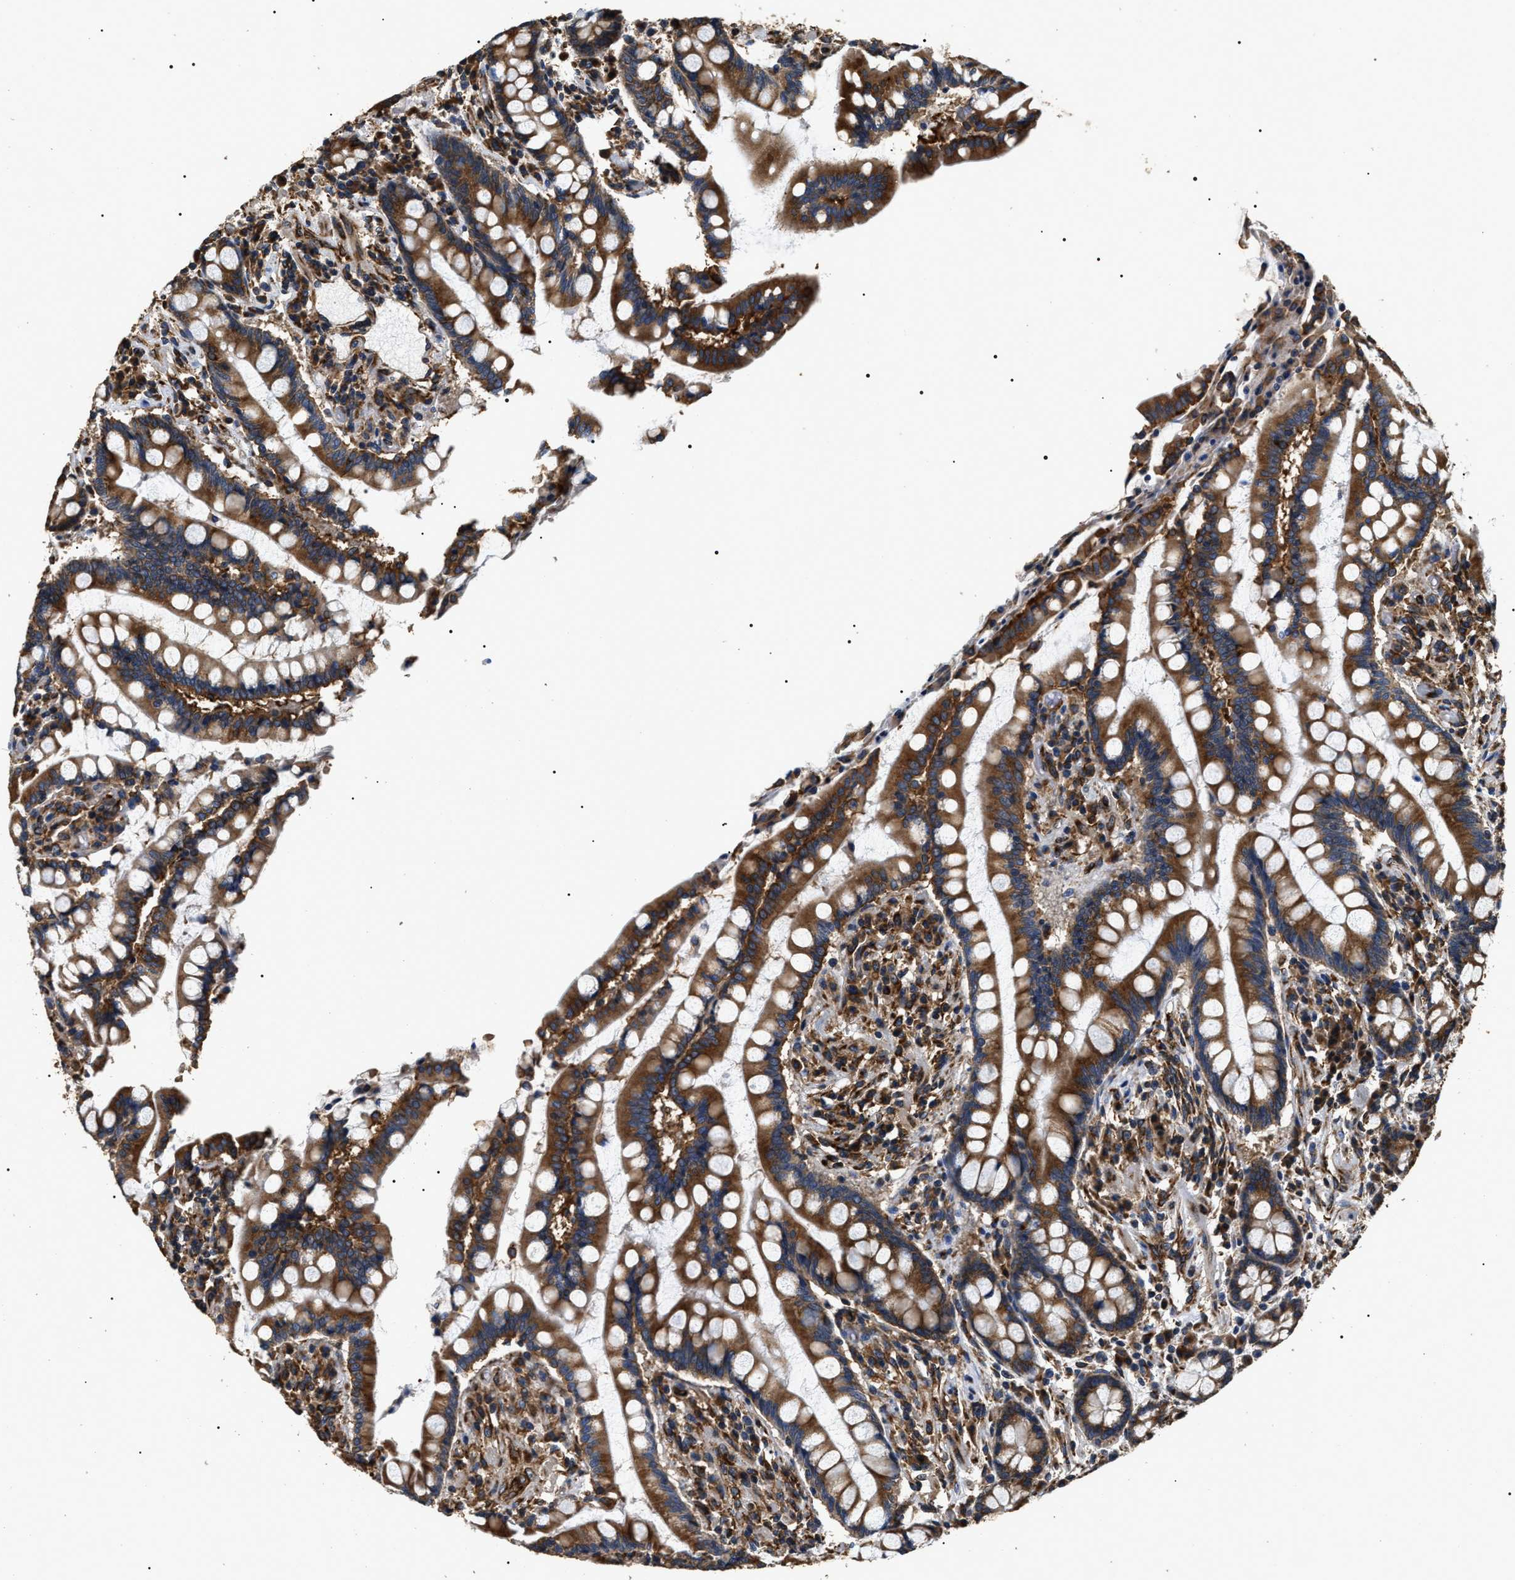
{"staining": {"intensity": "strong", "quantity": ">75%", "location": "cytoplasmic/membranous"}, "tissue": "colon", "cell_type": "Endothelial cells", "image_type": "normal", "snomed": [{"axis": "morphology", "description": "Normal tissue, NOS"}, {"axis": "topography", "description": "Colon"}], "caption": "A high-resolution image shows IHC staining of unremarkable colon, which exhibits strong cytoplasmic/membranous staining in about >75% of endothelial cells. (DAB (3,3'-diaminobenzidine) = brown stain, brightfield microscopy at high magnification).", "gene": "KTN1", "patient": {"sex": "male", "age": 73}}